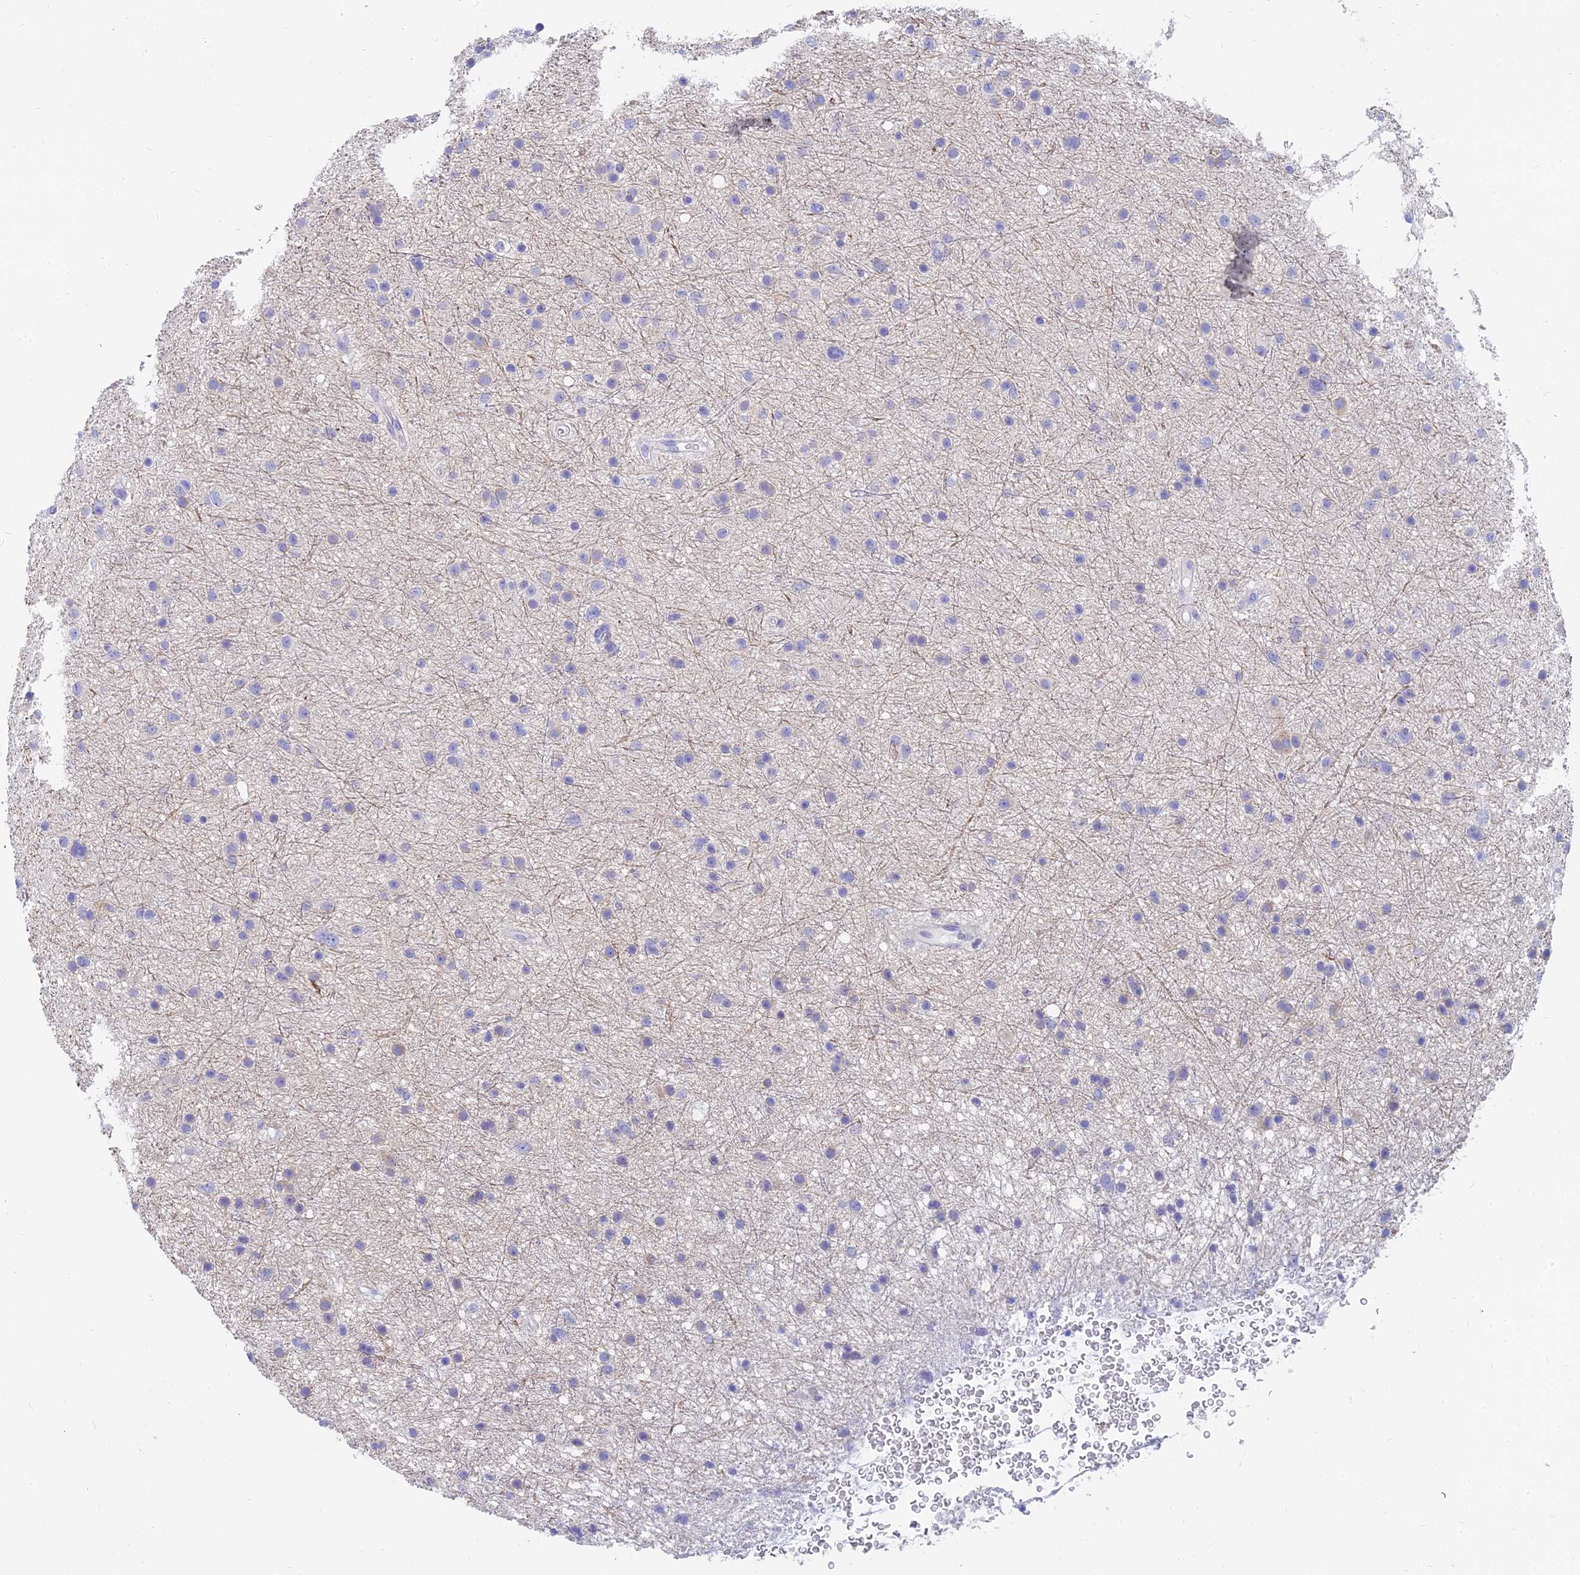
{"staining": {"intensity": "negative", "quantity": "none", "location": "none"}, "tissue": "glioma", "cell_type": "Tumor cells", "image_type": "cancer", "snomed": [{"axis": "morphology", "description": "Glioma, malignant, Low grade"}, {"axis": "topography", "description": "Cerebral cortex"}], "caption": "Malignant glioma (low-grade) was stained to show a protein in brown. There is no significant positivity in tumor cells.", "gene": "SLC36A2", "patient": {"sex": "female", "age": 39}}